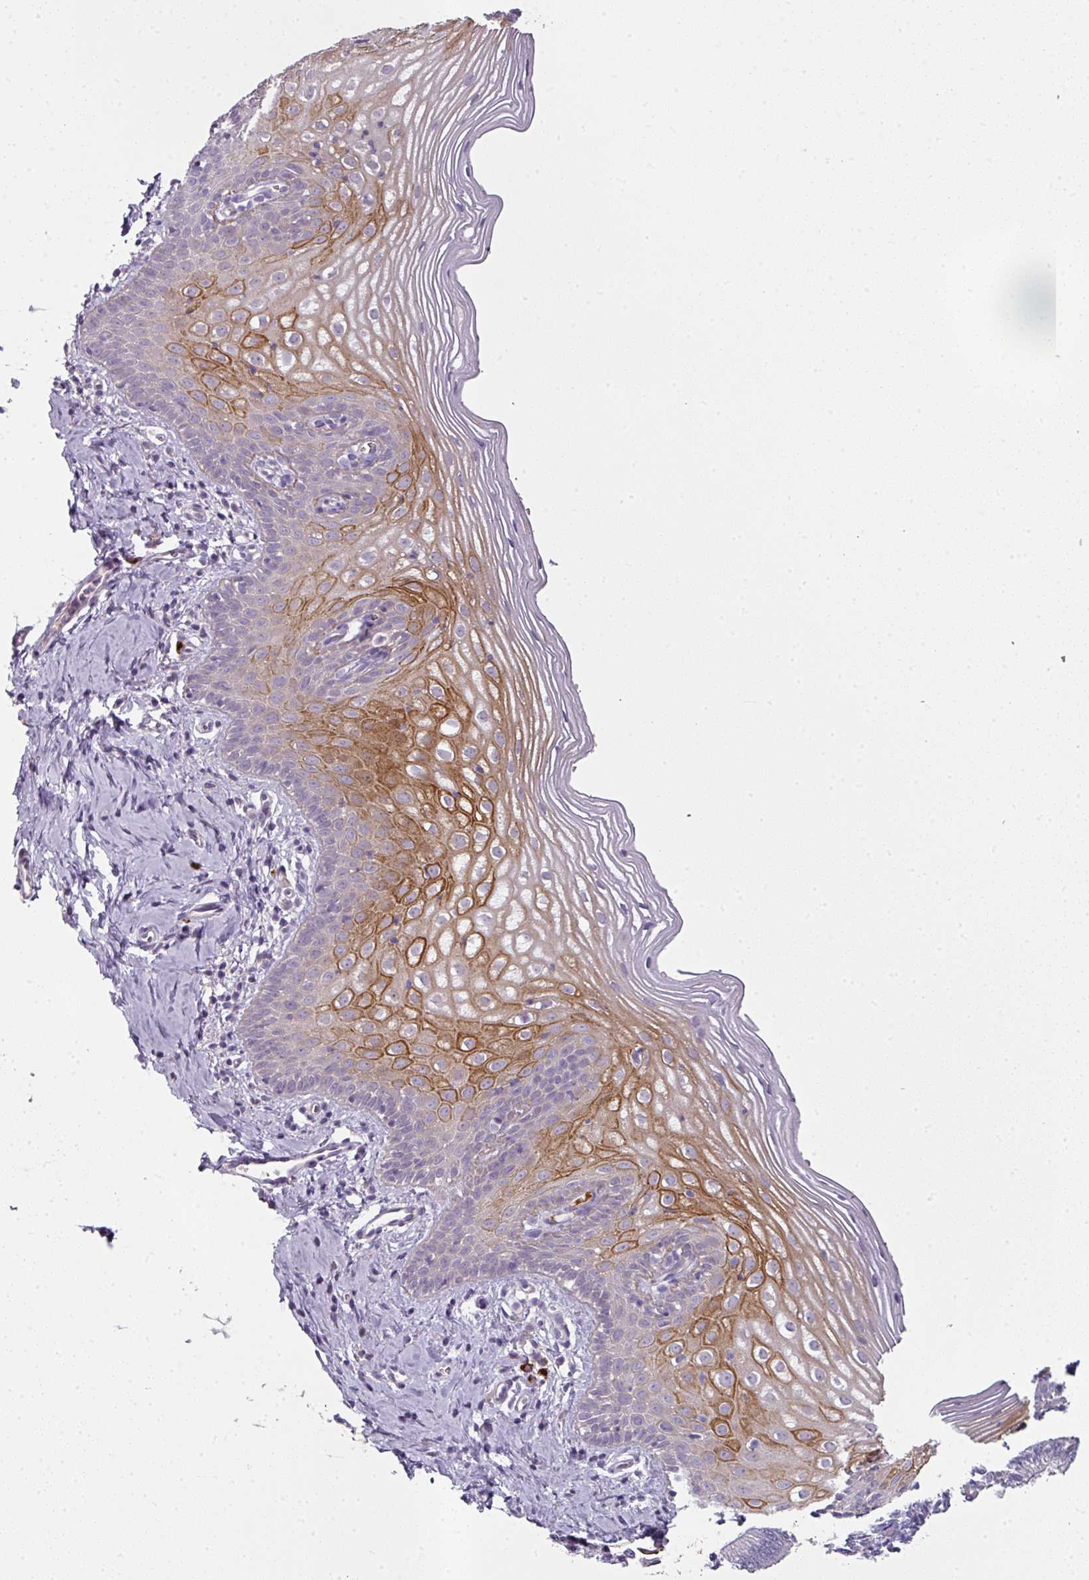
{"staining": {"intensity": "moderate", "quantity": "<25%", "location": "cytoplasmic/membranous"}, "tissue": "cervix", "cell_type": "Glandular cells", "image_type": "normal", "snomed": [{"axis": "morphology", "description": "Normal tissue, NOS"}, {"axis": "topography", "description": "Cervix"}], "caption": "The image displays immunohistochemical staining of benign cervix. There is moderate cytoplasmic/membranous positivity is seen in about <25% of glandular cells.", "gene": "FHAD1", "patient": {"sex": "female", "age": 44}}